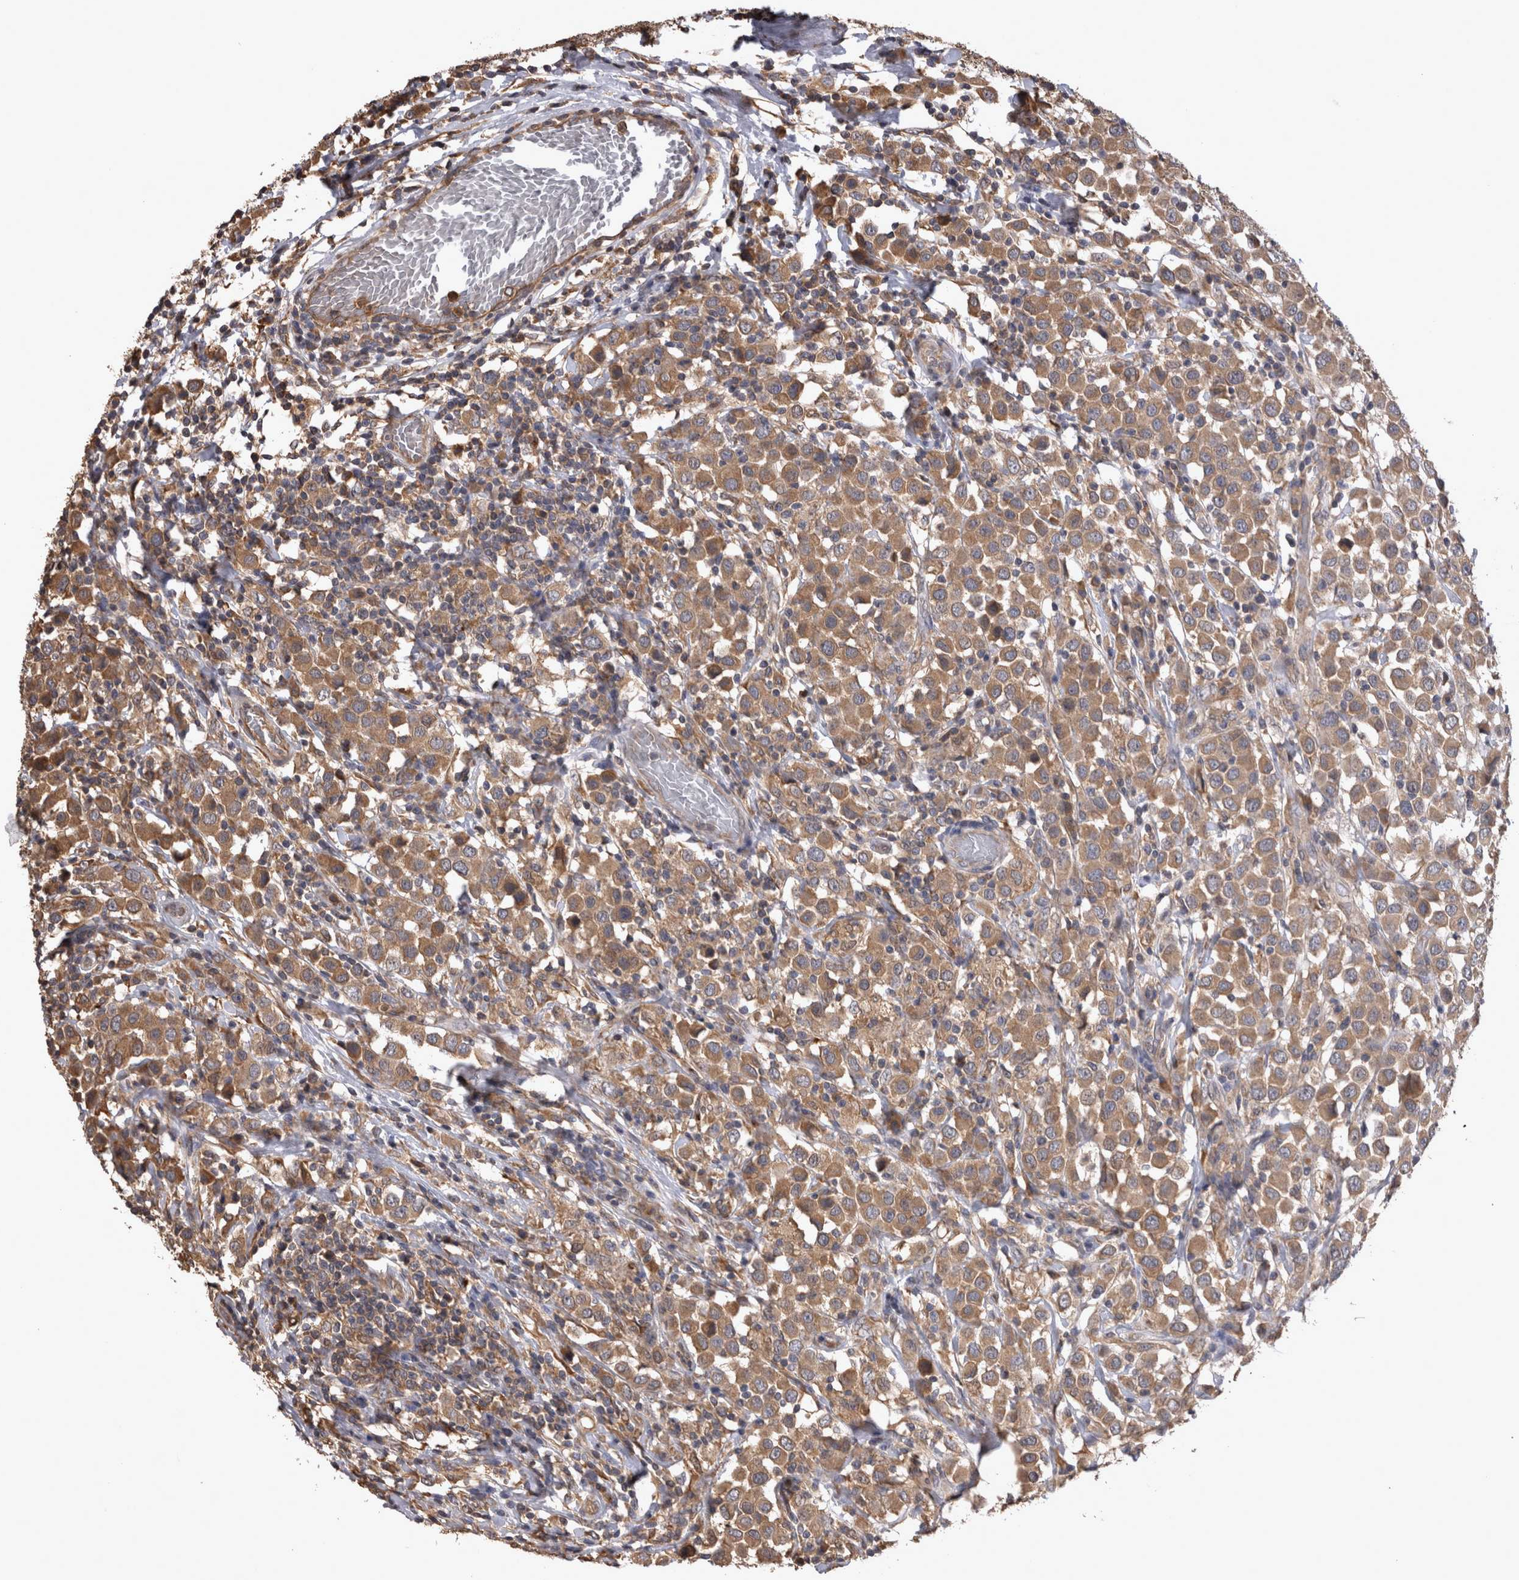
{"staining": {"intensity": "moderate", "quantity": ">75%", "location": "cytoplasmic/membranous"}, "tissue": "breast cancer", "cell_type": "Tumor cells", "image_type": "cancer", "snomed": [{"axis": "morphology", "description": "Duct carcinoma"}, {"axis": "topography", "description": "Breast"}], "caption": "Breast invasive ductal carcinoma stained with a protein marker reveals moderate staining in tumor cells.", "gene": "TMED7", "patient": {"sex": "female", "age": 61}}